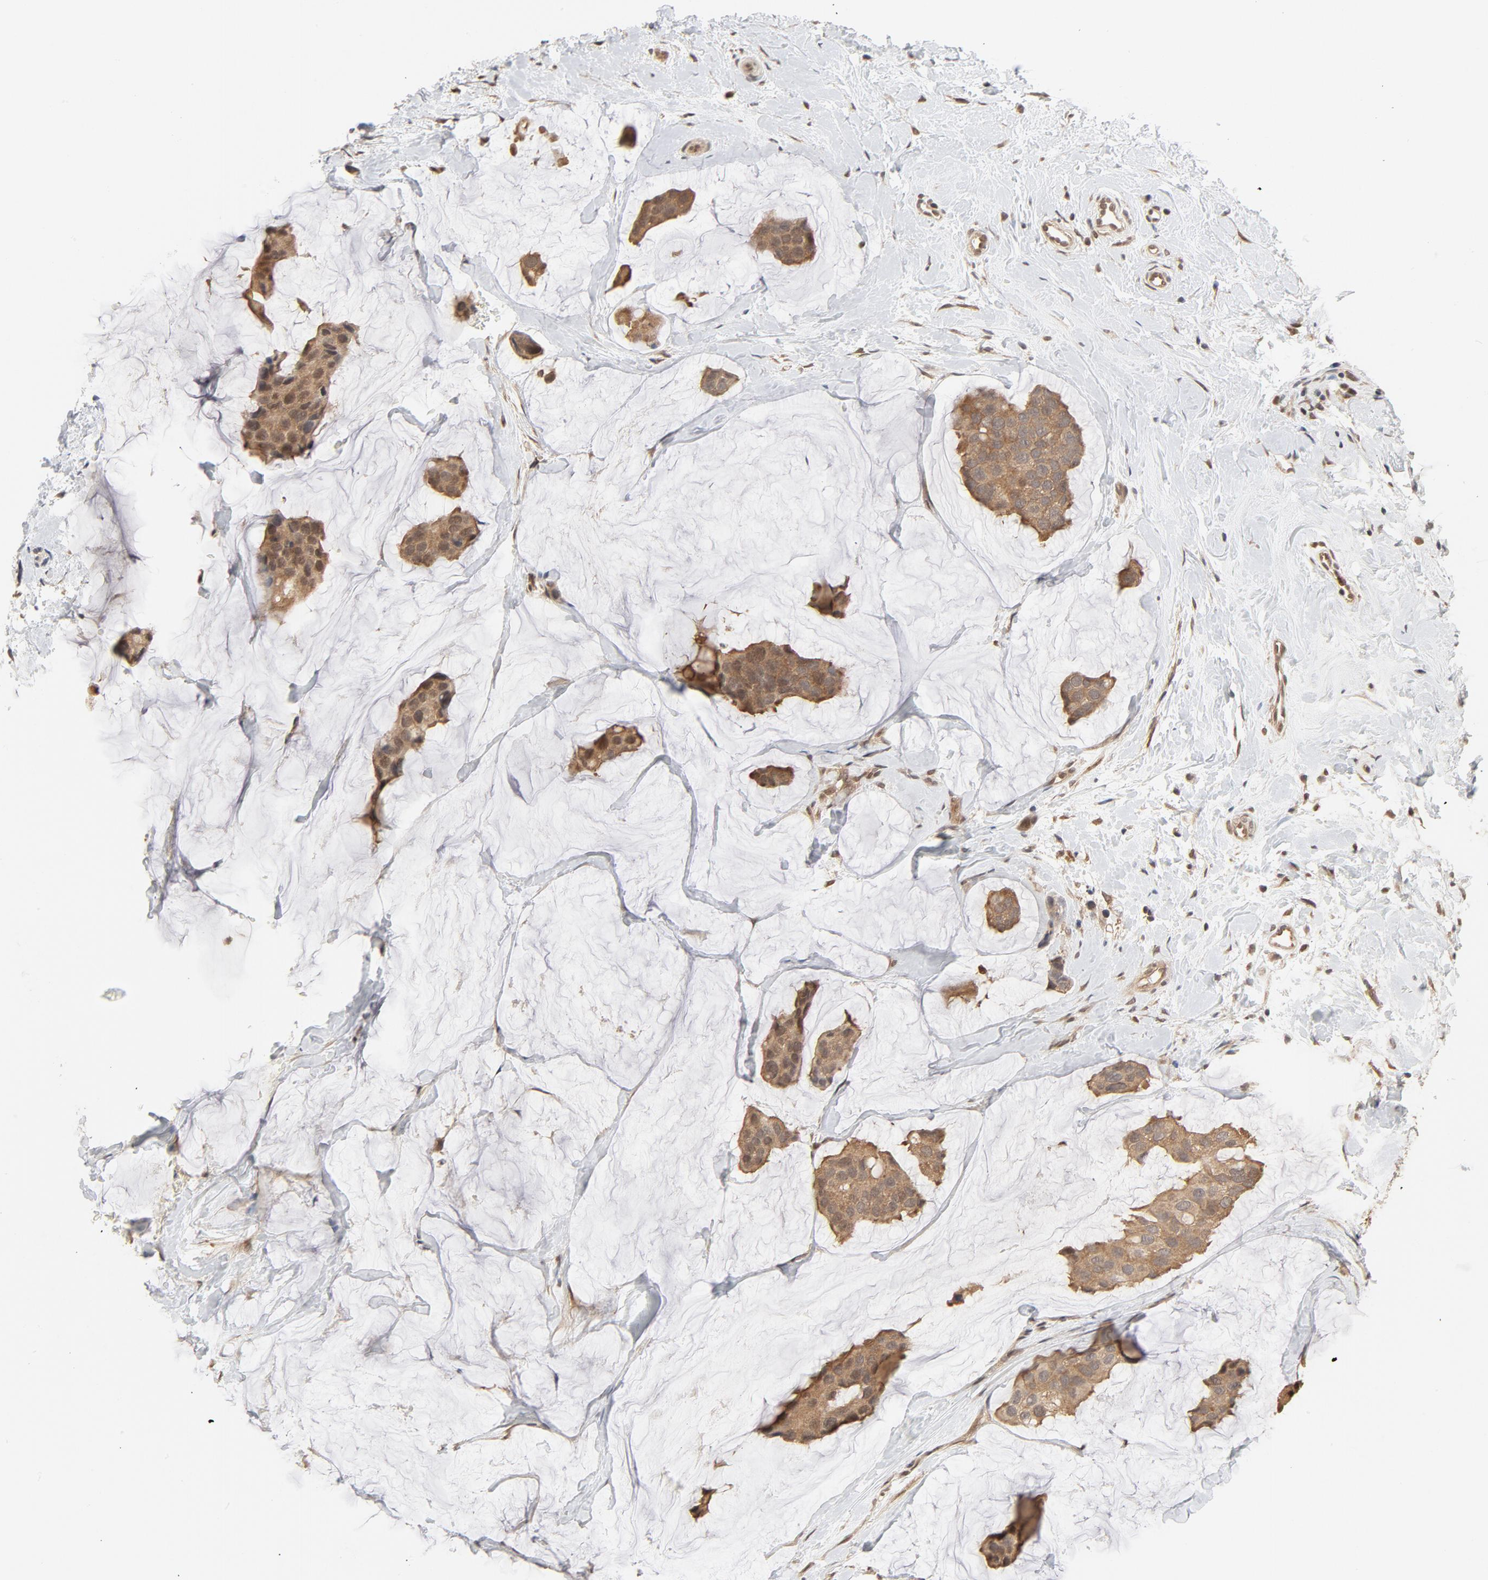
{"staining": {"intensity": "moderate", "quantity": ">75%", "location": "cytoplasmic/membranous,nuclear"}, "tissue": "breast cancer", "cell_type": "Tumor cells", "image_type": "cancer", "snomed": [{"axis": "morphology", "description": "Normal tissue, NOS"}, {"axis": "morphology", "description": "Duct carcinoma"}, {"axis": "topography", "description": "Breast"}], "caption": "Protein expression analysis of human breast cancer reveals moderate cytoplasmic/membranous and nuclear expression in approximately >75% of tumor cells.", "gene": "NEDD8", "patient": {"sex": "female", "age": 50}}